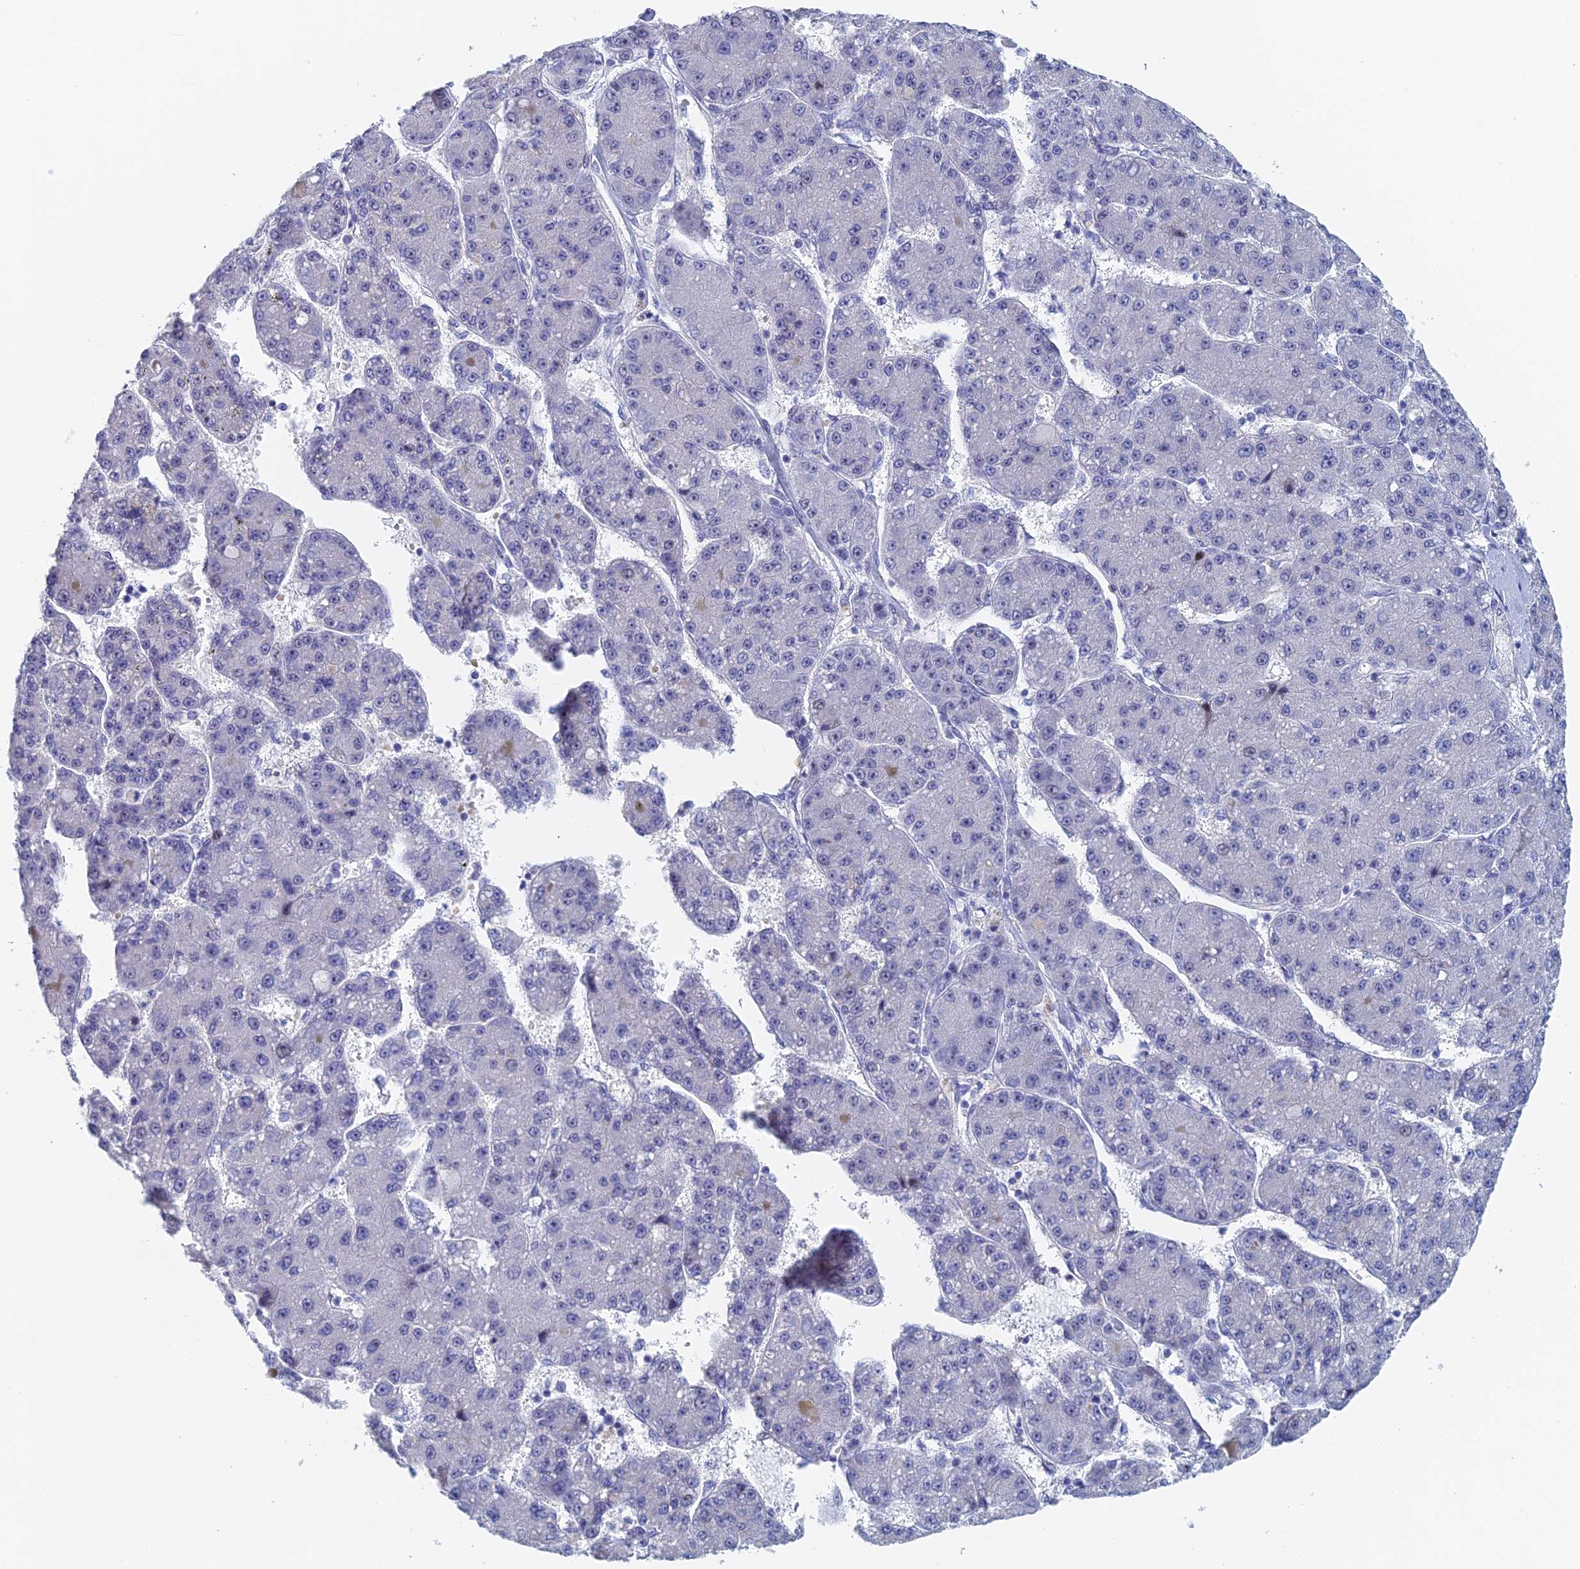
{"staining": {"intensity": "negative", "quantity": "none", "location": "none"}, "tissue": "liver cancer", "cell_type": "Tumor cells", "image_type": "cancer", "snomed": [{"axis": "morphology", "description": "Carcinoma, Hepatocellular, NOS"}, {"axis": "topography", "description": "Liver"}], "caption": "DAB (3,3'-diaminobenzidine) immunohistochemical staining of liver cancer (hepatocellular carcinoma) exhibits no significant expression in tumor cells. (DAB (3,3'-diaminobenzidine) immunohistochemistry (IHC) with hematoxylin counter stain).", "gene": "DRGX", "patient": {"sex": "male", "age": 67}}